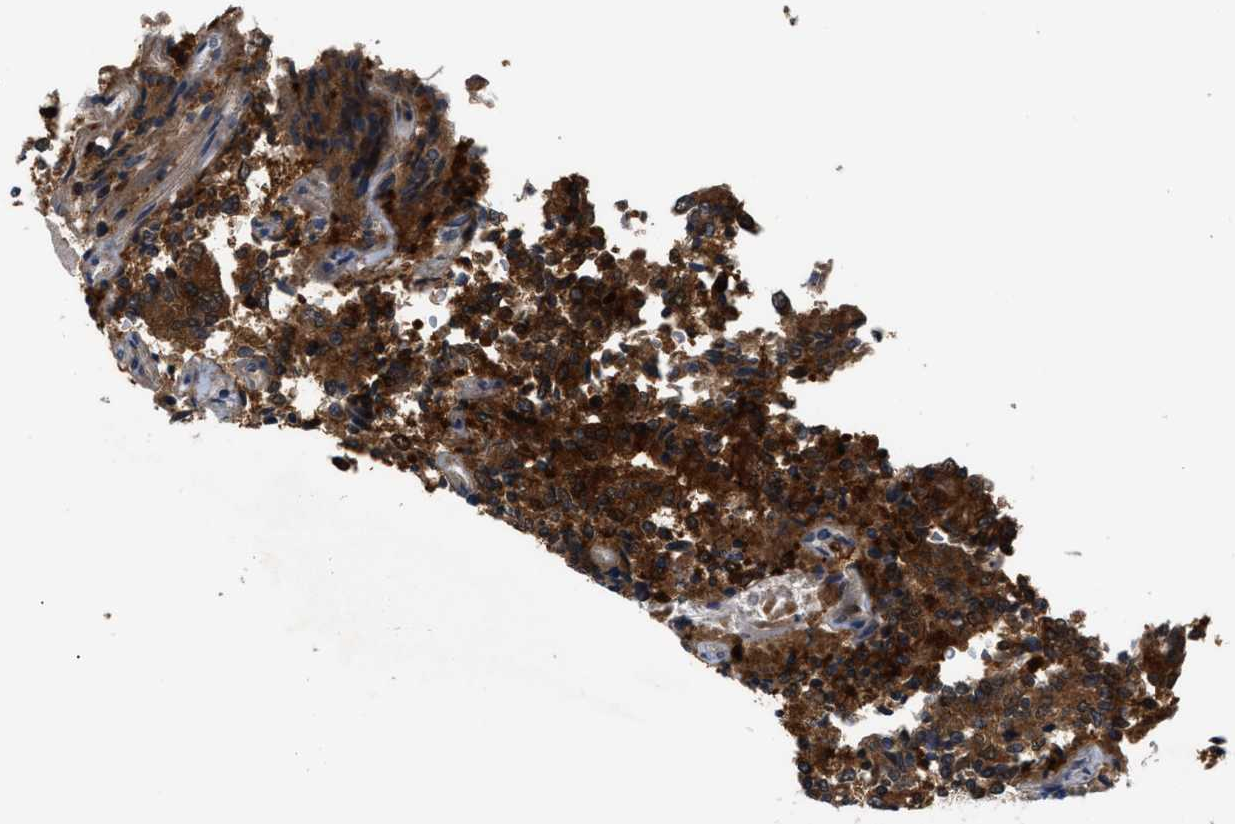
{"staining": {"intensity": "strong", "quantity": ">75%", "location": "cytoplasmic/membranous,nuclear"}, "tissue": "prostate cancer", "cell_type": "Tumor cells", "image_type": "cancer", "snomed": [{"axis": "morphology", "description": "Normal tissue, NOS"}, {"axis": "morphology", "description": "Adenocarcinoma, High grade"}, {"axis": "topography", "description": "Prostate"}, {"axis": "topography", "description": "Seminal veicle"}], "caption": "DAB immunohistochemical staining of prostate cancer demonstrates strong cytoplasmic/membranous and nuclear protein staining in approximately >75% of tumor cells.", "gene": "TMEM45B", "patient": {"sex": "male", "age": 55}}